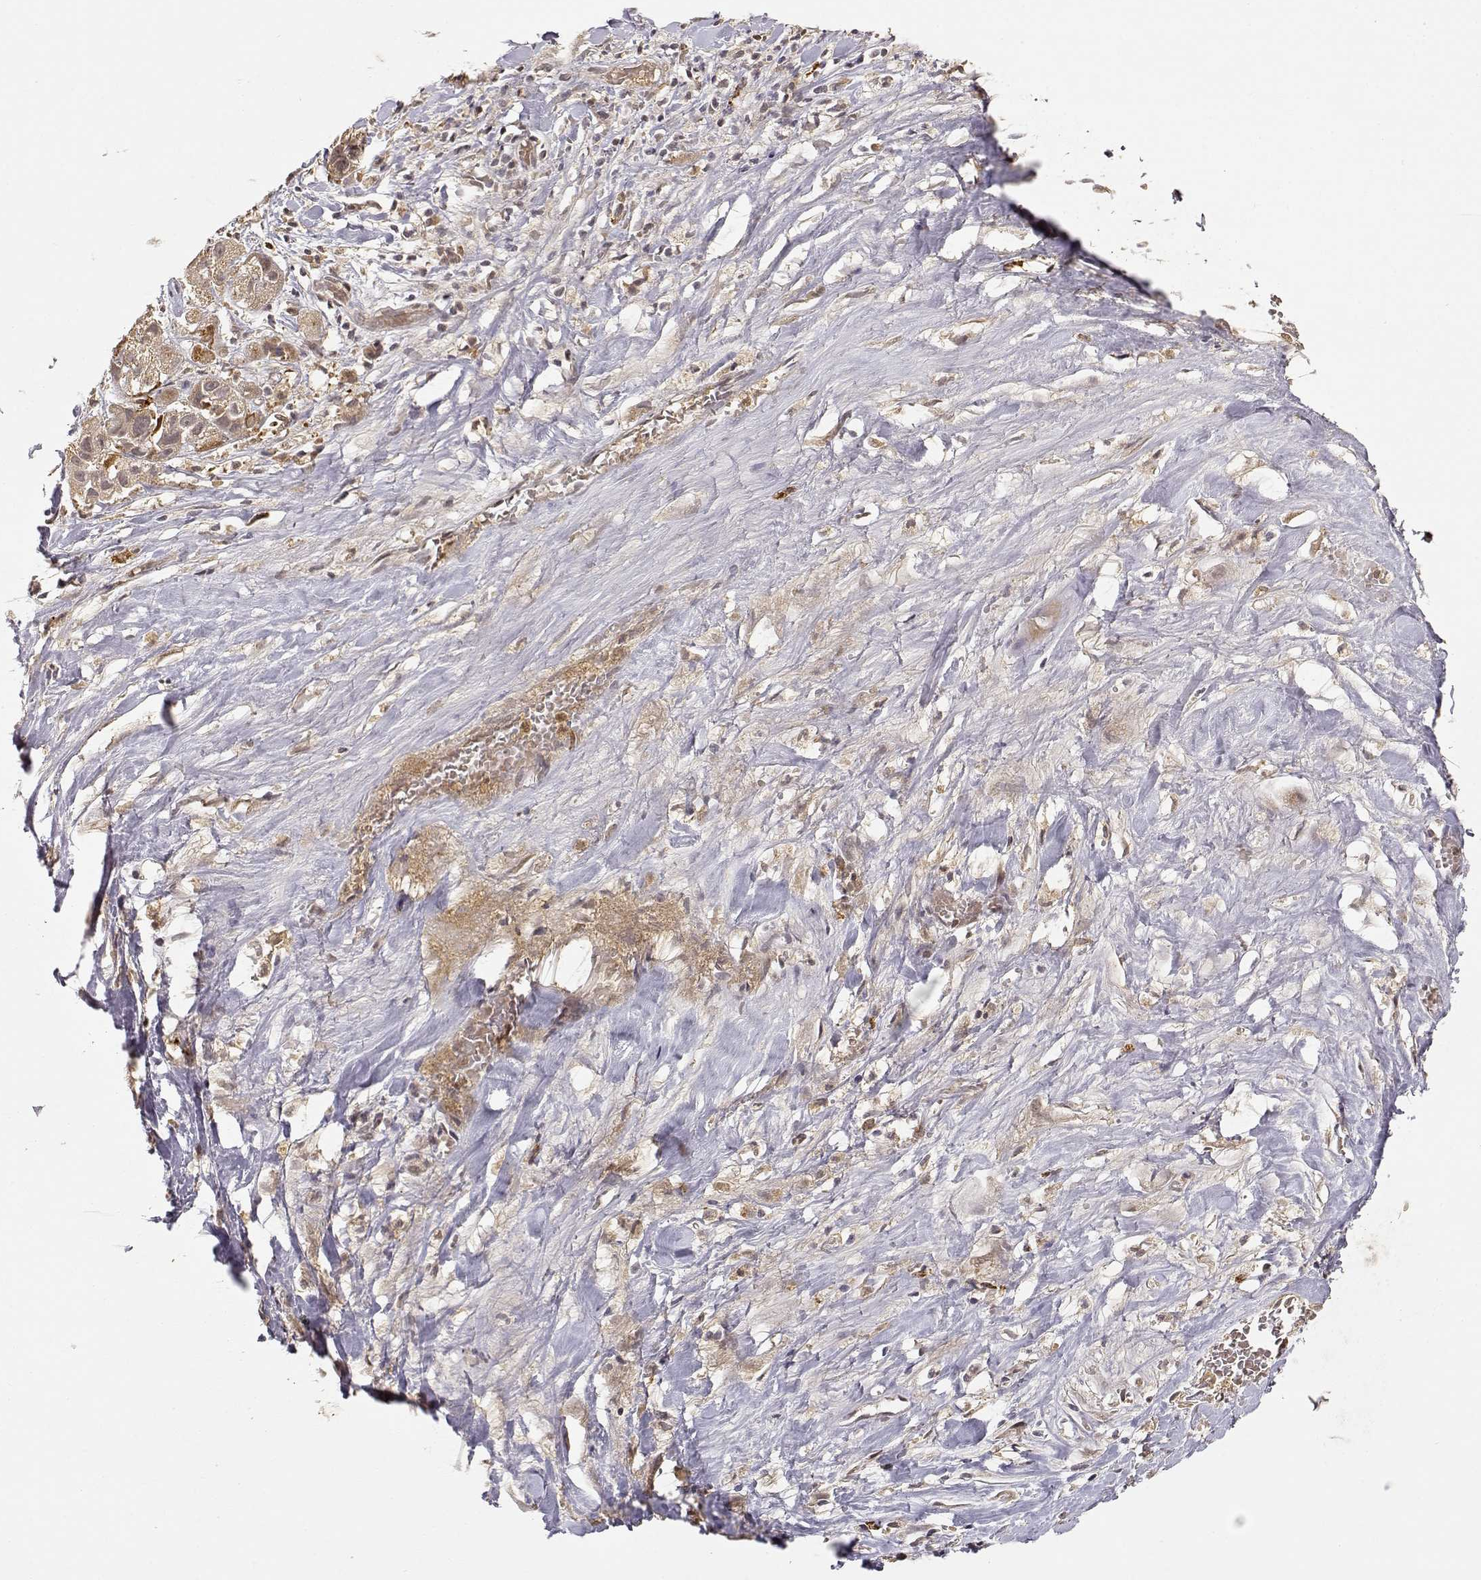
{"staining": {"intensity": "weak", "quantity": ">75%", "location": "cytoplasmic/membranous"}, "tissue": "liver cancer", "cell_type": "Tumor cells", "image_type": "cancer", "snomed": [{"axis": "morphology", "description": "Cholangiocarcinoma"}, {"axis": "topography", "description": "Liver"}], "caption": "Protein analysis of cholangiocarcinoma (liver) tissue reveals weak cytoplasmic/membranous expression in approximately >75% of tumor cells.", "gene": "MAEA", "patient": {"sex": "female", "age": 52}}